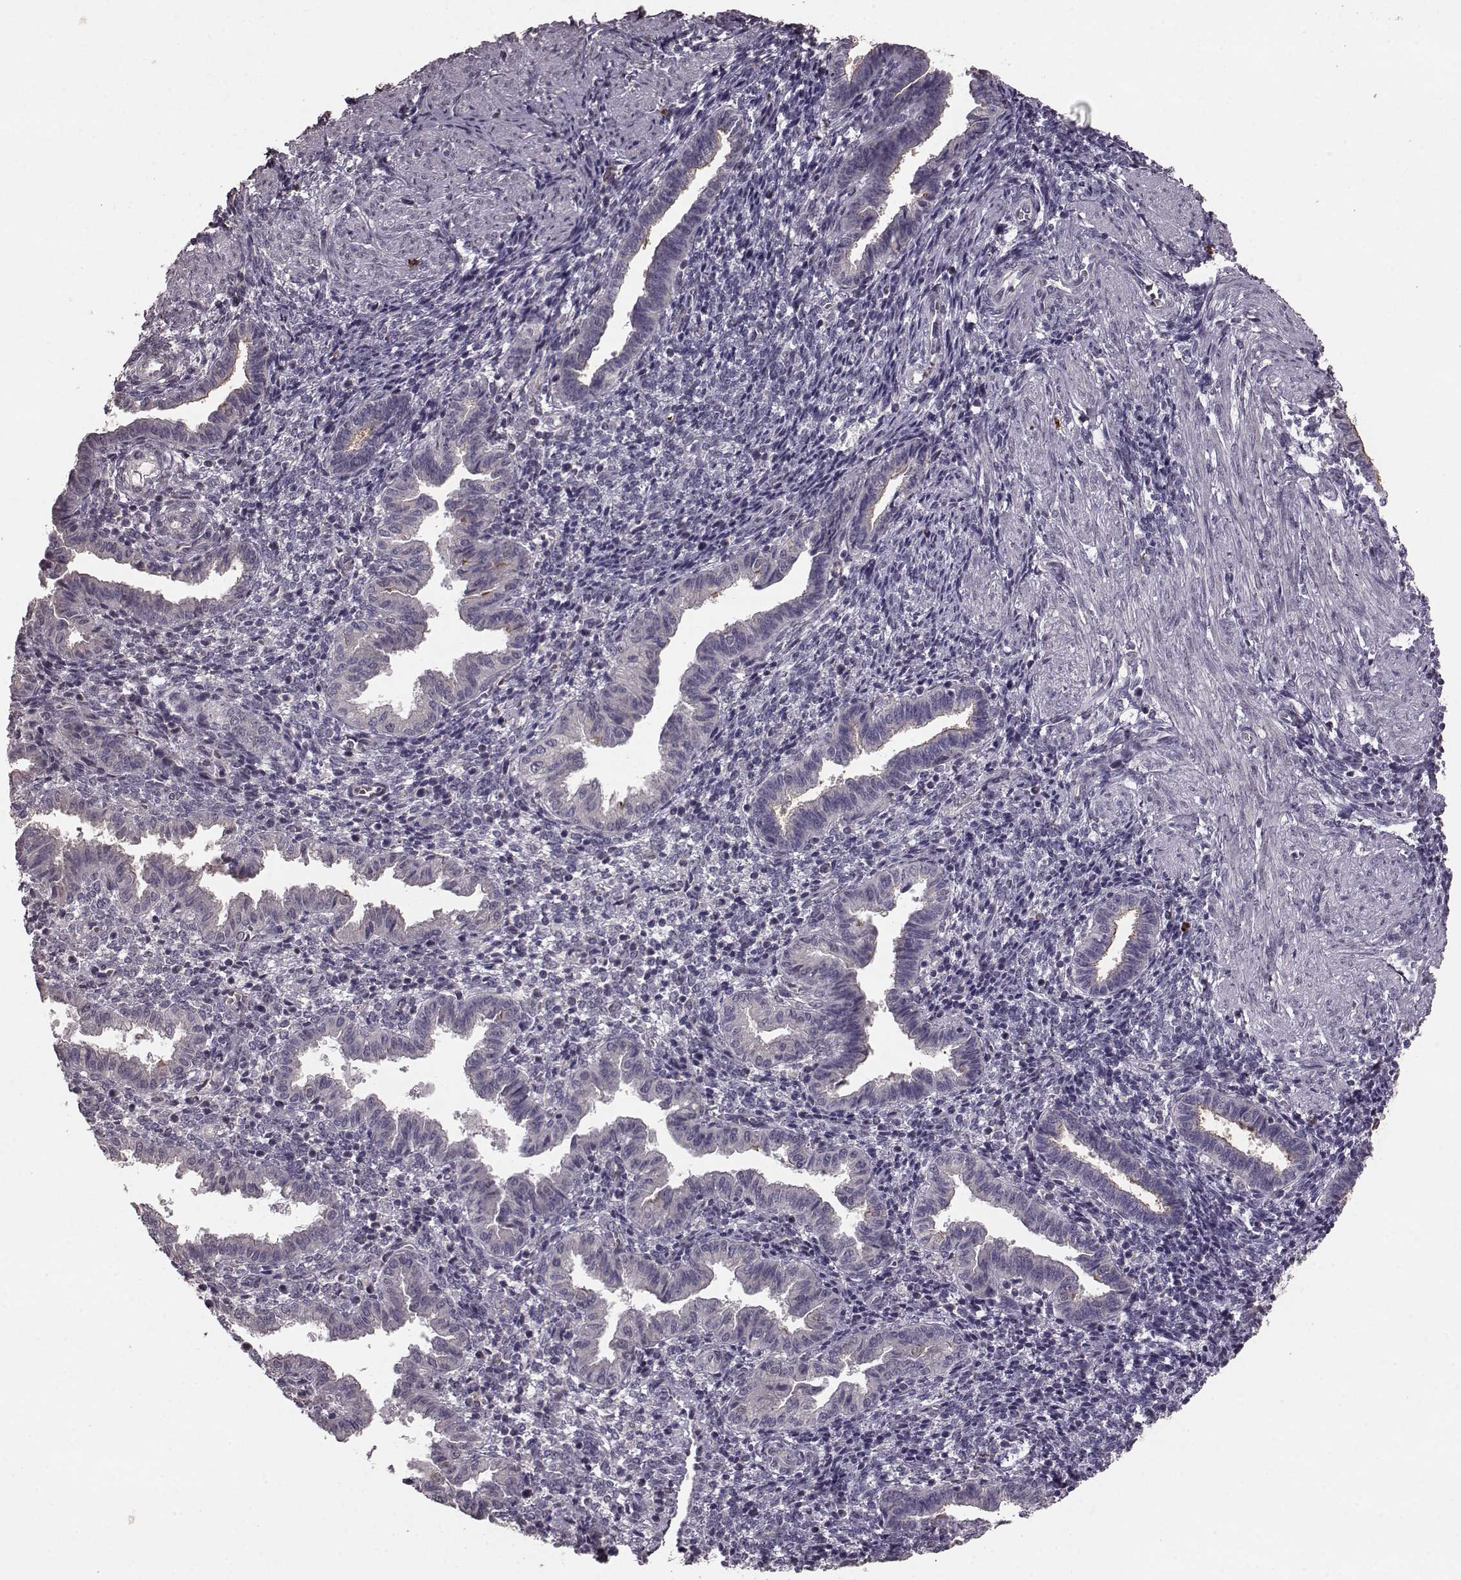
{"staining": {"intensity": "negative", "quantity": "none", "location": "none"}, "tissue": "endometrium", "cell_type": "Cells in endometrial stroma", "image_type": "normal", "snomed": [{"axis": "morphology", "description": "Normal tissue, NOS"}, {"axis": "topography", "description": "Endometrium"}], "caption": "Histopathology image shows no significant protein expression in cells in endometrial stroma of unremarkable endometrium. (DAB IHC, high magnification).", "gene": "SLC52A3", "patient": {"sex": "female", "age": 37}}